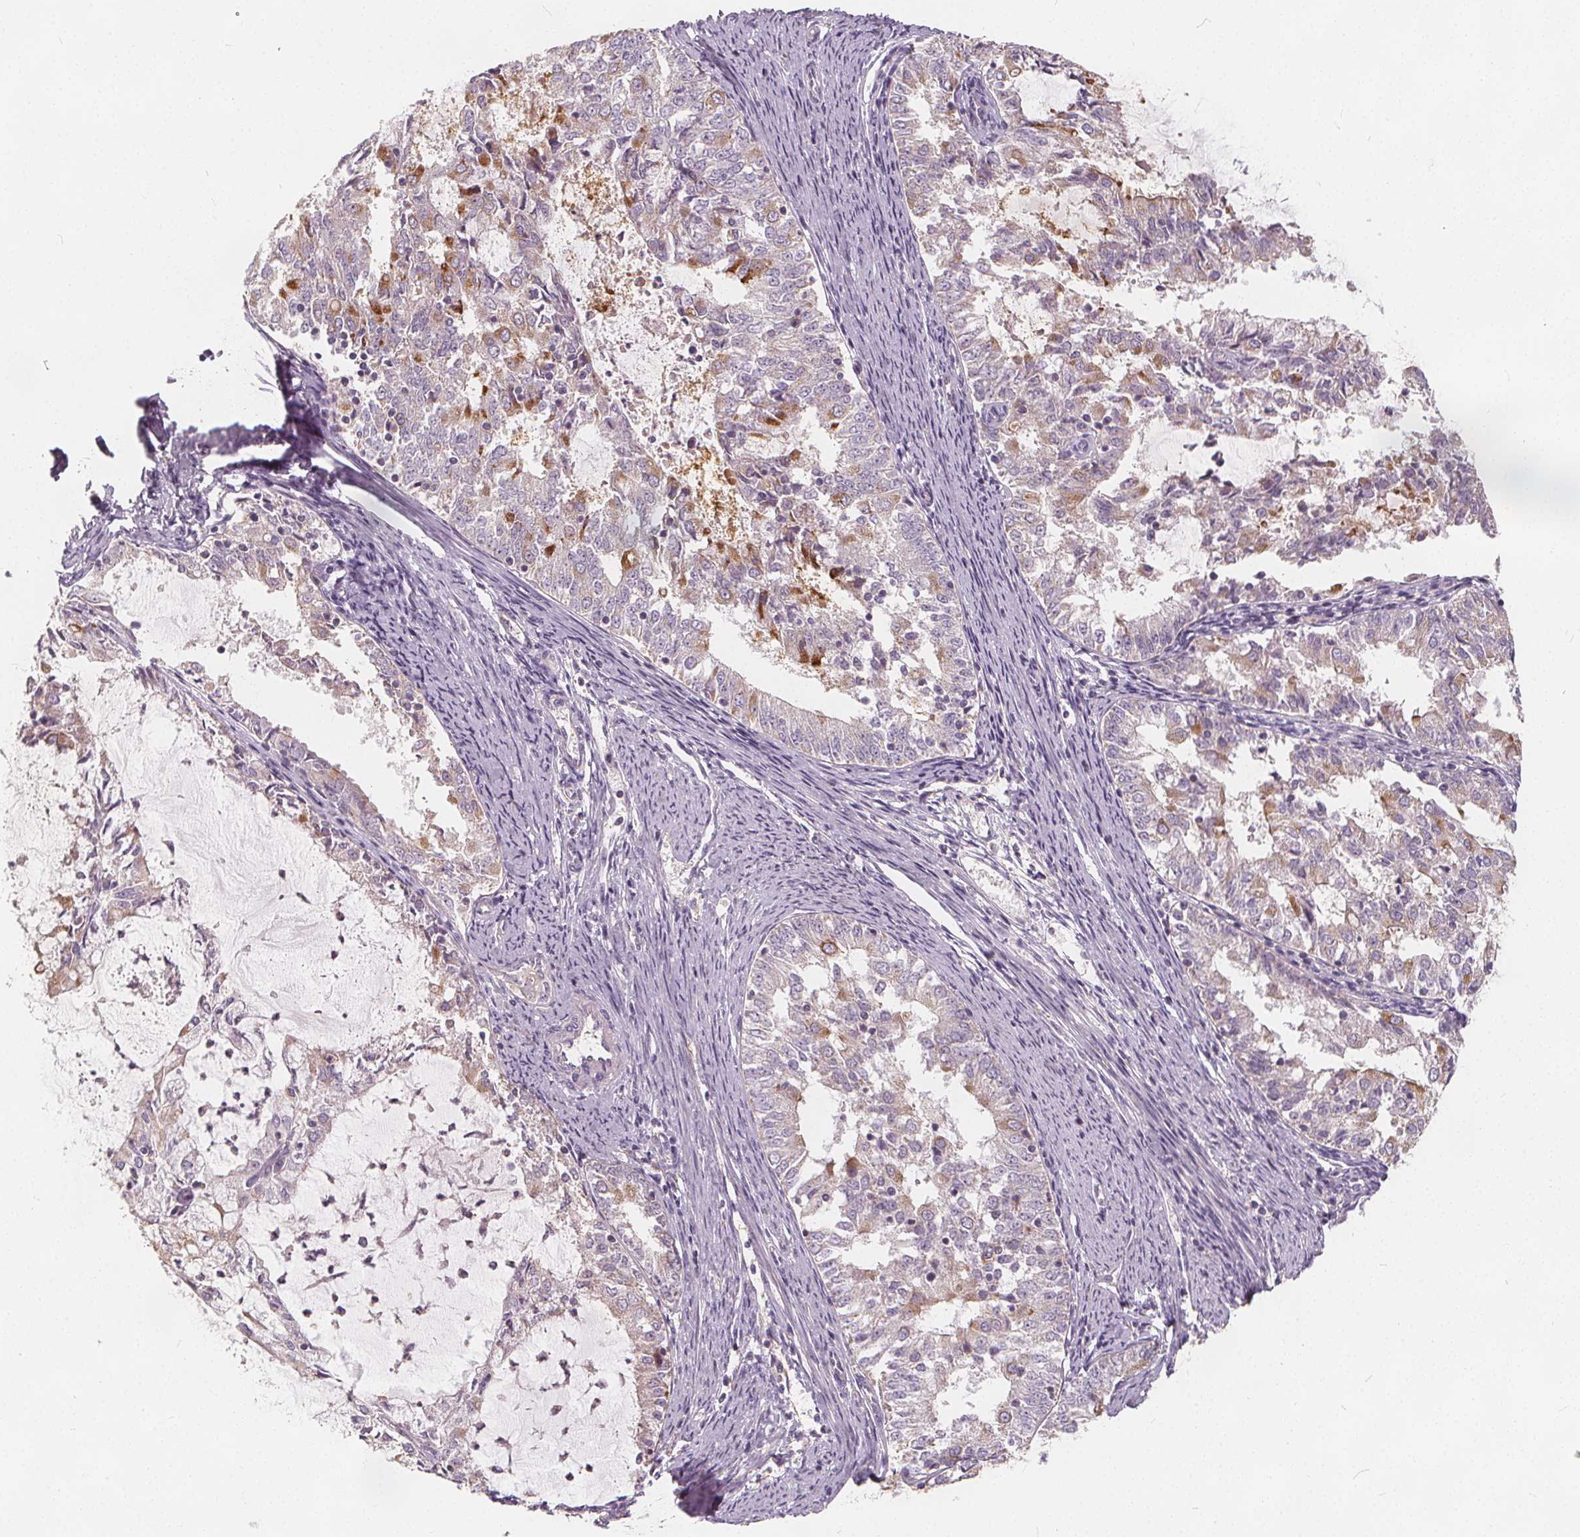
{"staining": {"intensity": "moderate", "quantity": "<25%", "location": "cytoplasmic/membranous"}, "tissue": "endometrial cancer", "cell_type": "Tumor cells", "image_type": "cancer", "snomed": [{"axis": "morphology", "description": "Adenocarcinoma, NOS"}, {"axis": "topography", "description": "Endometrium"}], "caption": "Protein analysis of endometrial cancer (adenocarcinoma) tissue shows moderate cytoplasmic/membranous staining in about <25% of tumor cells.", "gene": "DRC3", "patient": {"sex": "female", "age": 57}}